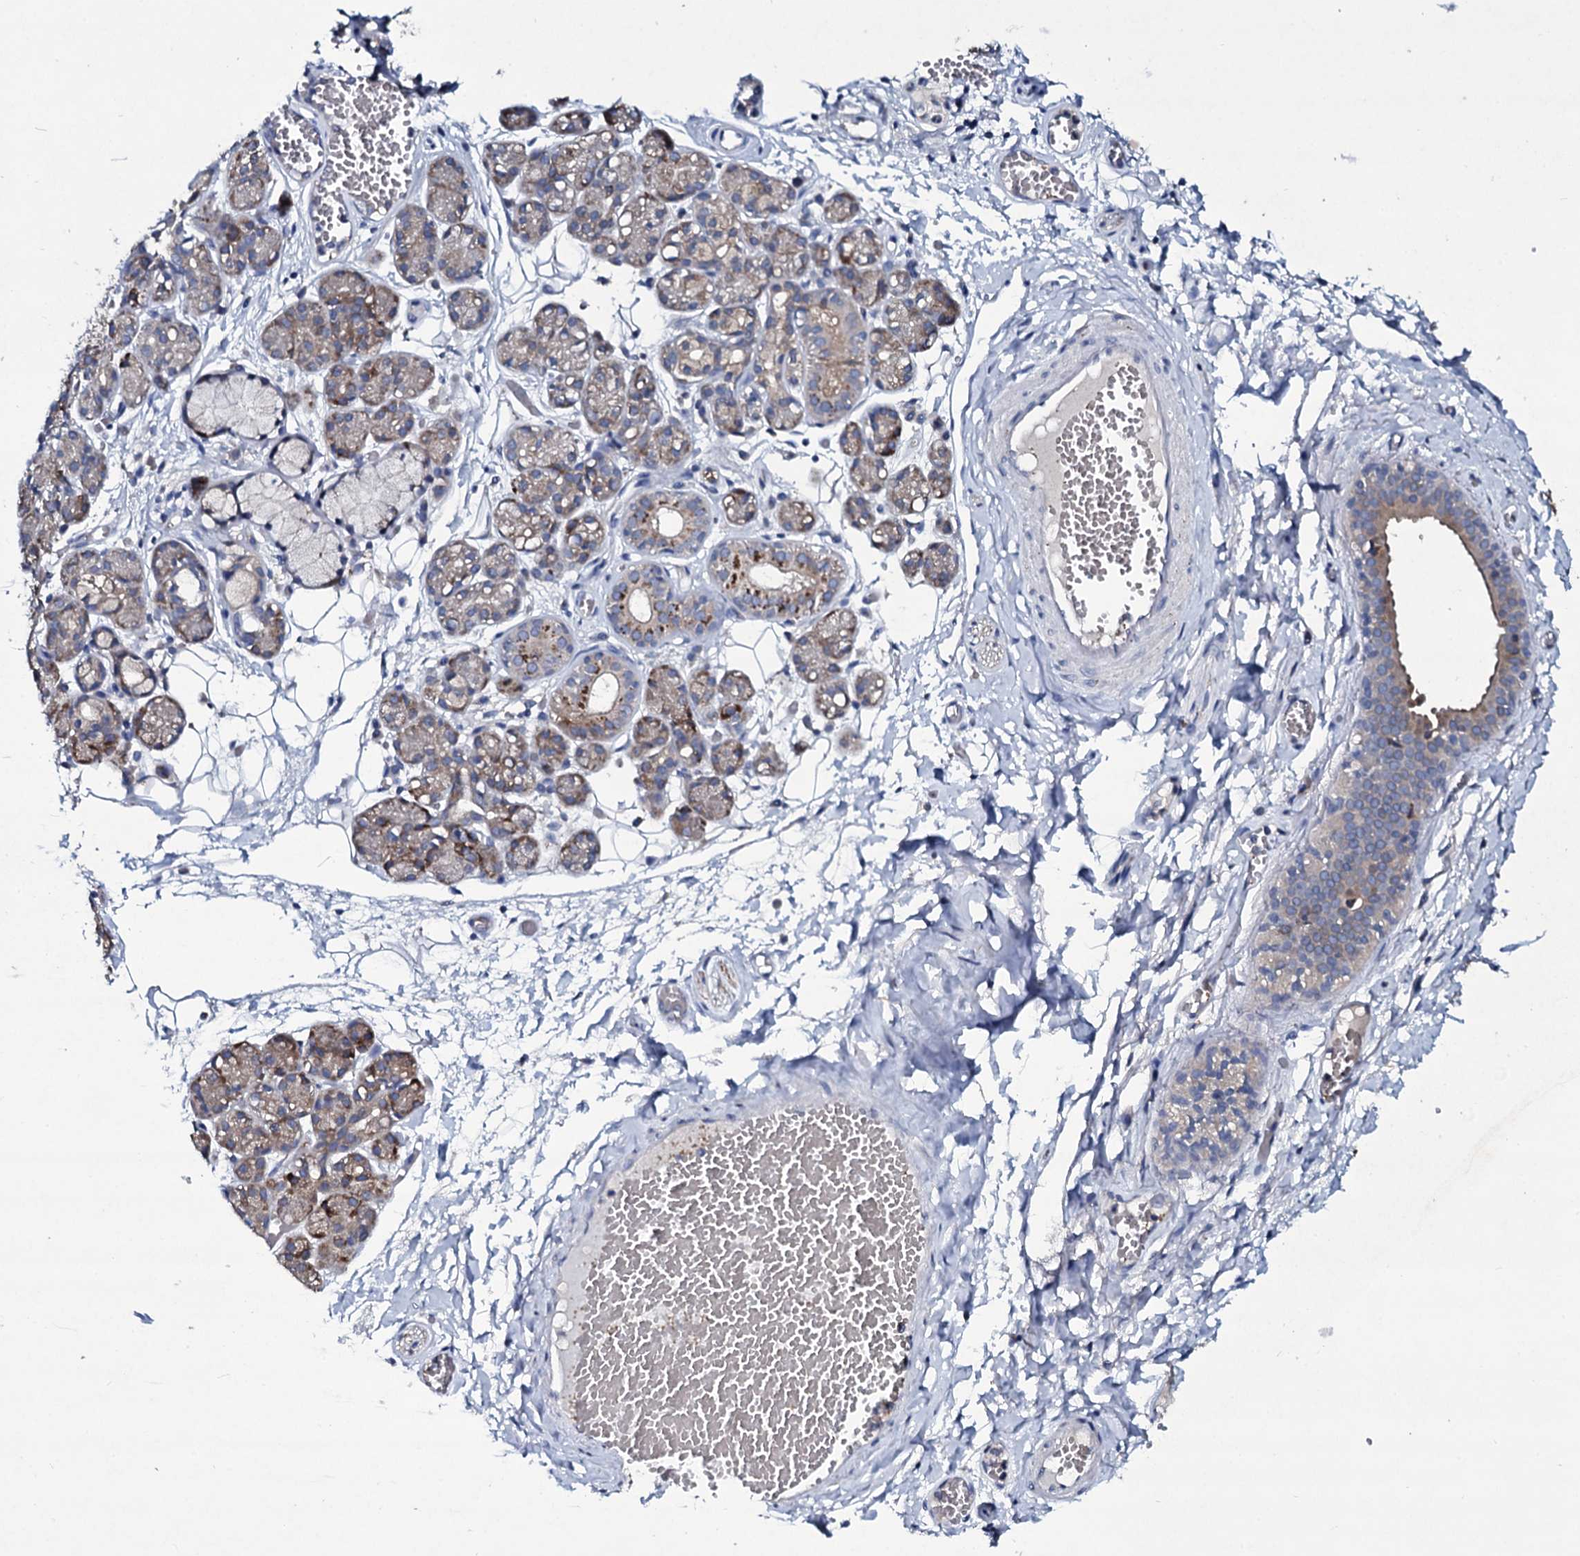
{"staining": {"intensity": "weak", "quantity": "25%-75%", "location": "cytoplasmic/membranous"}, "tissue": "salivary gland", "cell_type": "Glandular cells", "image_type": "normal", "snomed": [{"axis": "morphology", "description": "Normal tissue, NOS"}, {"axis": "topography", "description": "Salivary gland"}], "caption": "IHC (DAB (3,3'-diaminobenzidine)) staining of benign salivary gland displays weak cytoplasmic/membranous protein positivity in about 25%-75% of glandular cells. Nuclei are stained in blue.", "gene": "TPGS2", "patient": {"sex": "male", "age": 63}}